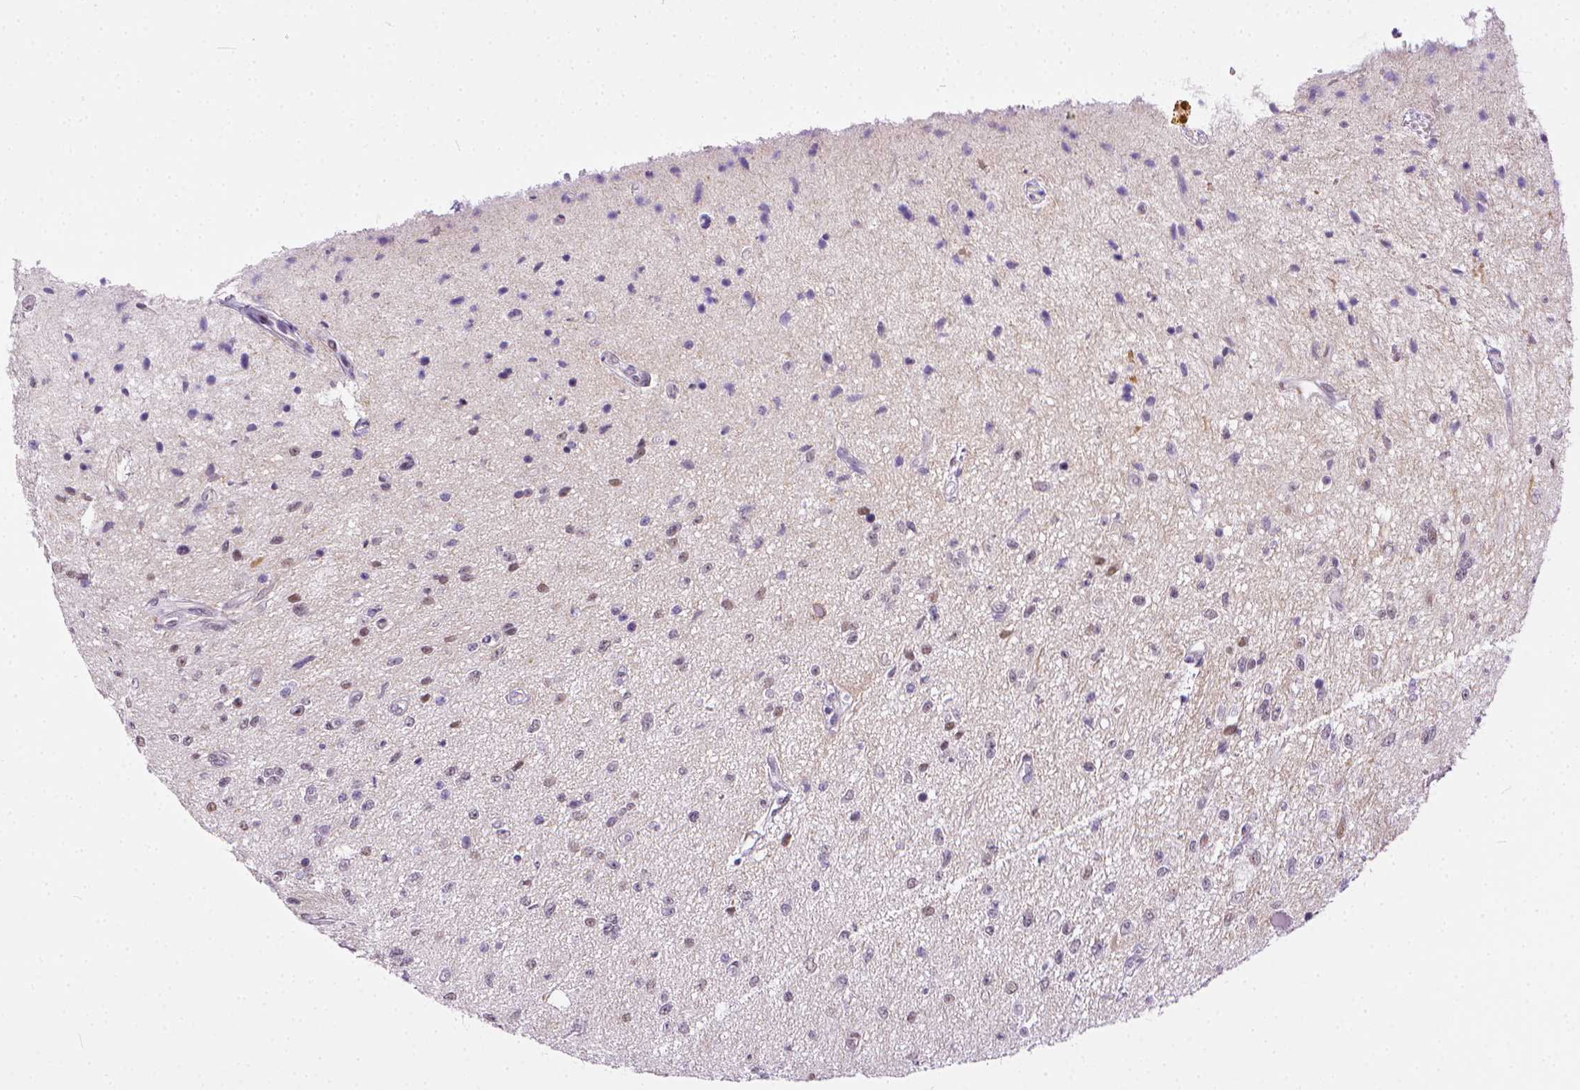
{"staining": {"intensity": "weak", "quantity": "<25%", "location": "nuclear"}, "tissue": "glioma", "cell_type": "Tumor cells", "image_type": "cancer", "snomed": [{"axis": "morphology", "description": "Glioma, malignant, Low grade"}, {"axis": "topography", "description": "Cerebellum"}], "caption": "Immunohistochemical staining of glioma displays no significant positivity in tumor cells.", "gene": "ERCC1", "patient": {"sex": "female", "age": 14}}